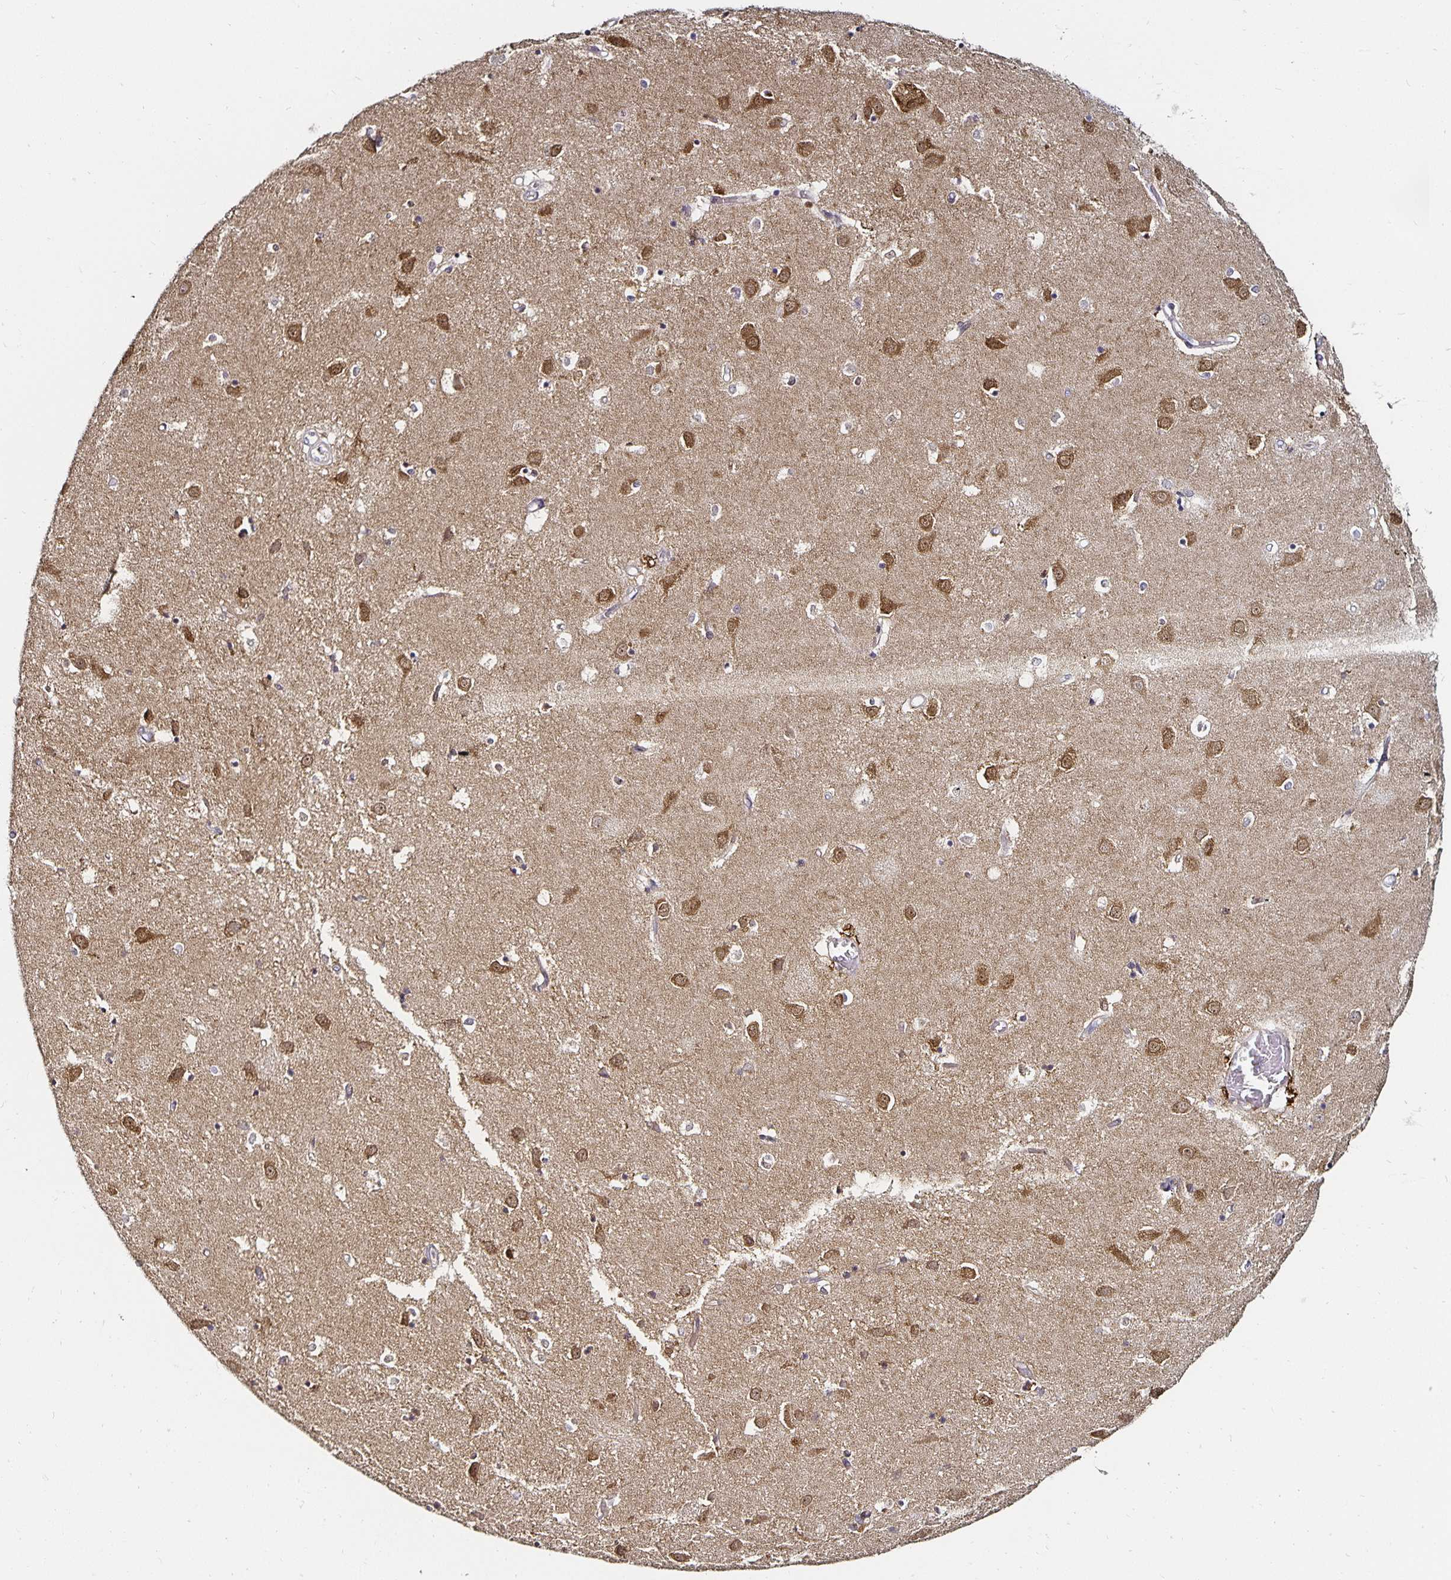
{"staining": {"intensity": "moderate", "quantity": "<25%", "location": "cytoplasmic/membranous,nuclear"}, "tissue": "caudate", "cell_type": "Glial cells", "image_type": "normal", "snomed": [{"axis": "morphology", "description": "Normal tissue, NOS"}, {"axis": "topography", "description": "Lateral ventricle wall"}], "caption": "High-power microscopy captured an immunohistochemistry (IHC) micrograph of benign caudate, revealing moderate cytoplasmic/membranous,nuclear expression in about <25% of glial cells.", "gene": "ANLN", "patient": {"sex": "male", "age": 54}}